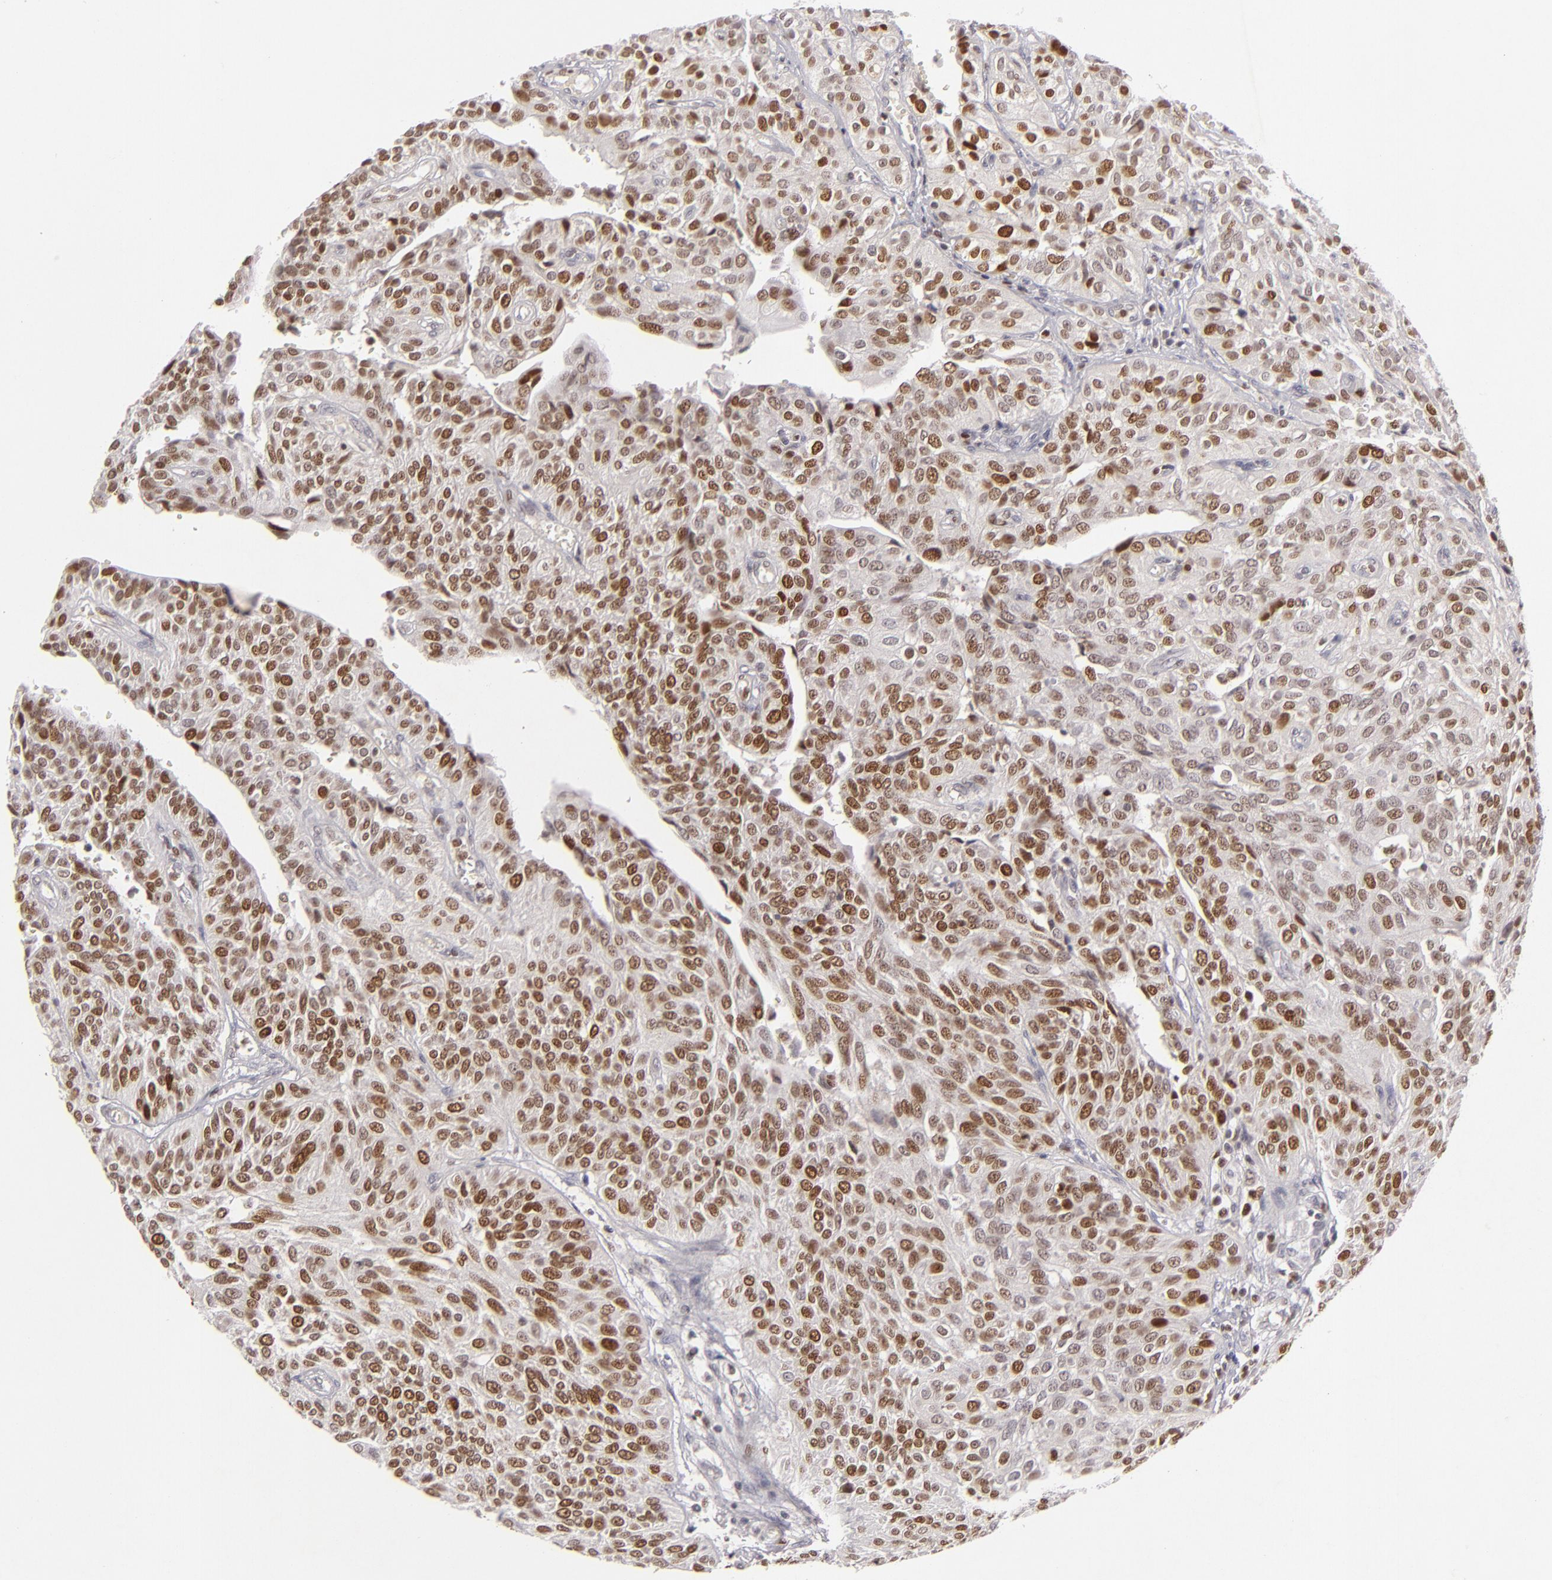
{"staining": {"intensity": "strong", "quantity": ">75%", "location": "nuclear"}, "tissue": "urothelial cancer", "cell_type": "Tumor cells", "image_type": "cancer", "snomed": [{"axis": "morphology", "description": "Urothelial carcinoma, High grade"}, {"axis": "topography", "description": "Urinary bladder"}], "caption": "Urothelial cancer tissue shows strong nuclear expression in about >75% of tumor cells, visualized by immunohistochemistry.", "gene": "FEN1", "patient": {"sex": "male", "age": 56}}